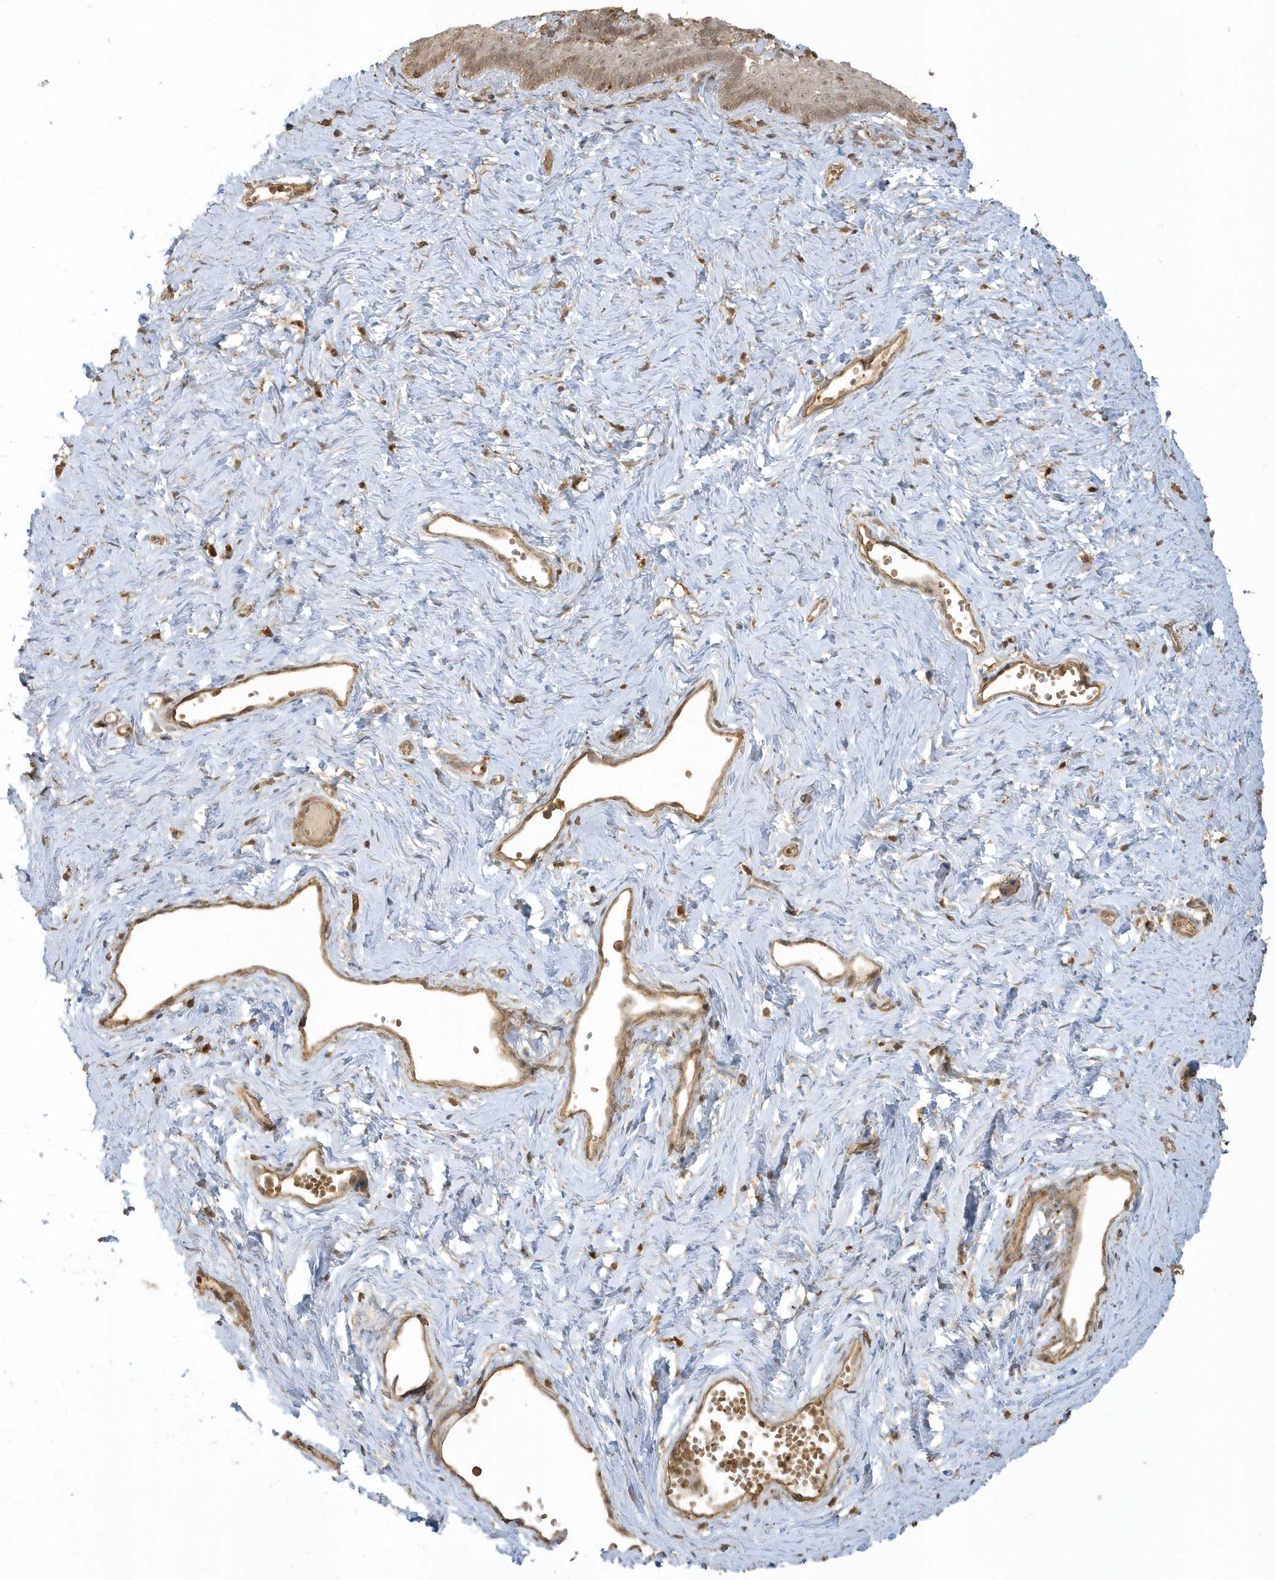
{"staining": {"intensity": "weak", "quantity": "25%-75%", "location": "cytoplasmic/membranous,nuclear"}, "tissue": "vagina", "cell_type": "Squamous epithelial cells", "image_type": "normal", "snomed": [{"axis": "morphology", "description": "Normal tissue, NOS"}, {"axis": "topography", "description": "Vagina"}], "caption": "Benign vagina demonstrates weak cytoplasmic/membranous,nuclear positivity in about 25%-75% of squamous epithelial cells, visualized by immunohistochemistry.", "gene": "ZBTB8A", "patient": {"sex": "female", "age": 32}}